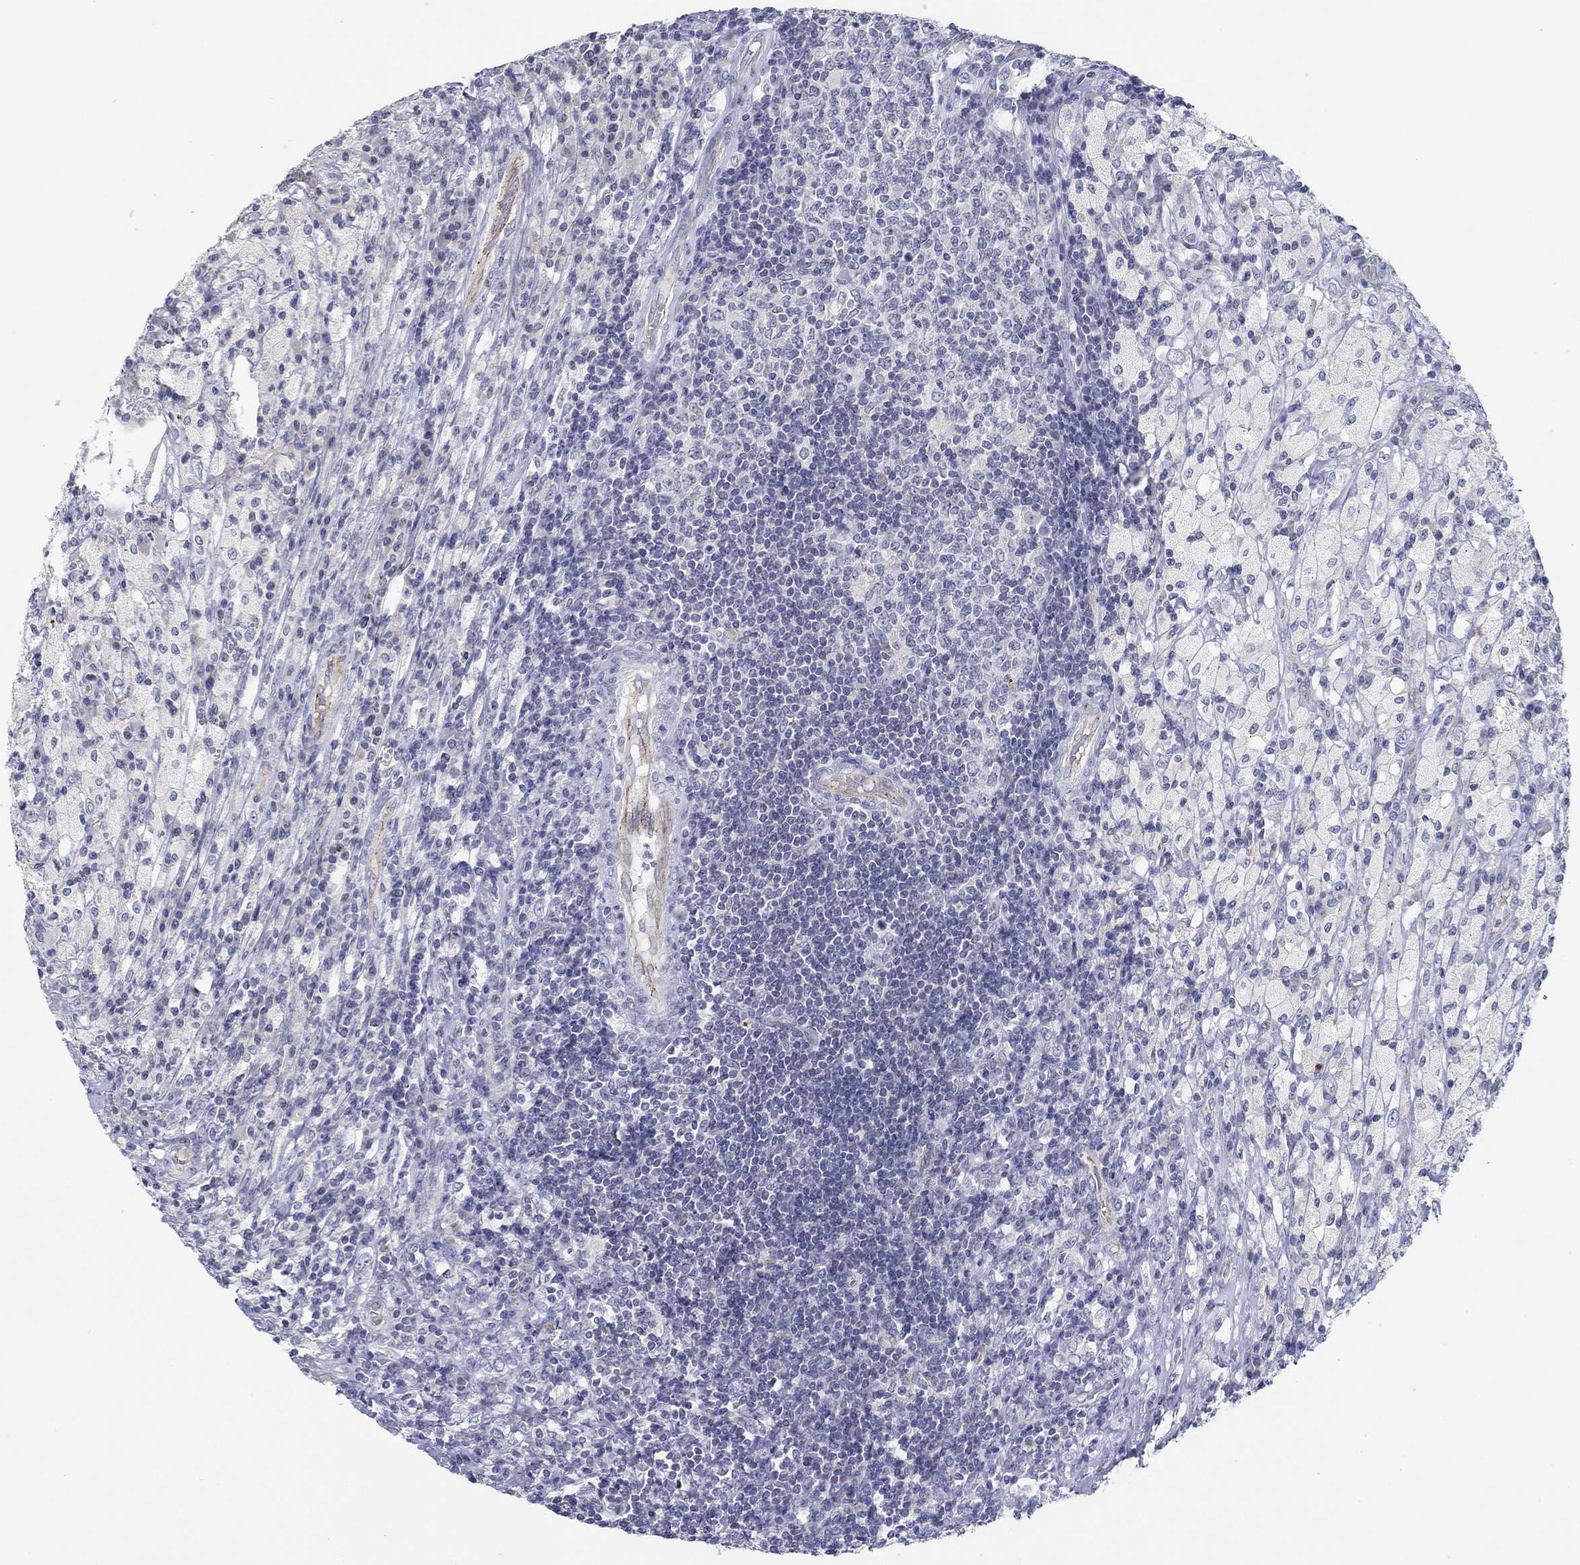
{"staining": {"intensity": "negative", "quantity": "none", "location": "none"}, "tissue": "testis cancer", "cell_type": "Tumor cells", "image_type": "cancer", "snomed": [{"axis": "morphology", "description": "Necrosis, NOS"}, {"axis": "morphology", "description": "Carcinoma, Embryonal, NOS"}, {"axis": "topography", "description": "Testis"}], "caption": "This is an immunohistochemistry (IHC) micrograph of human testis embryonal carcinoma. There is no expression in tumor cells.", "gene": "GJA5", "patient": {"sex": "male", "age": 19}}